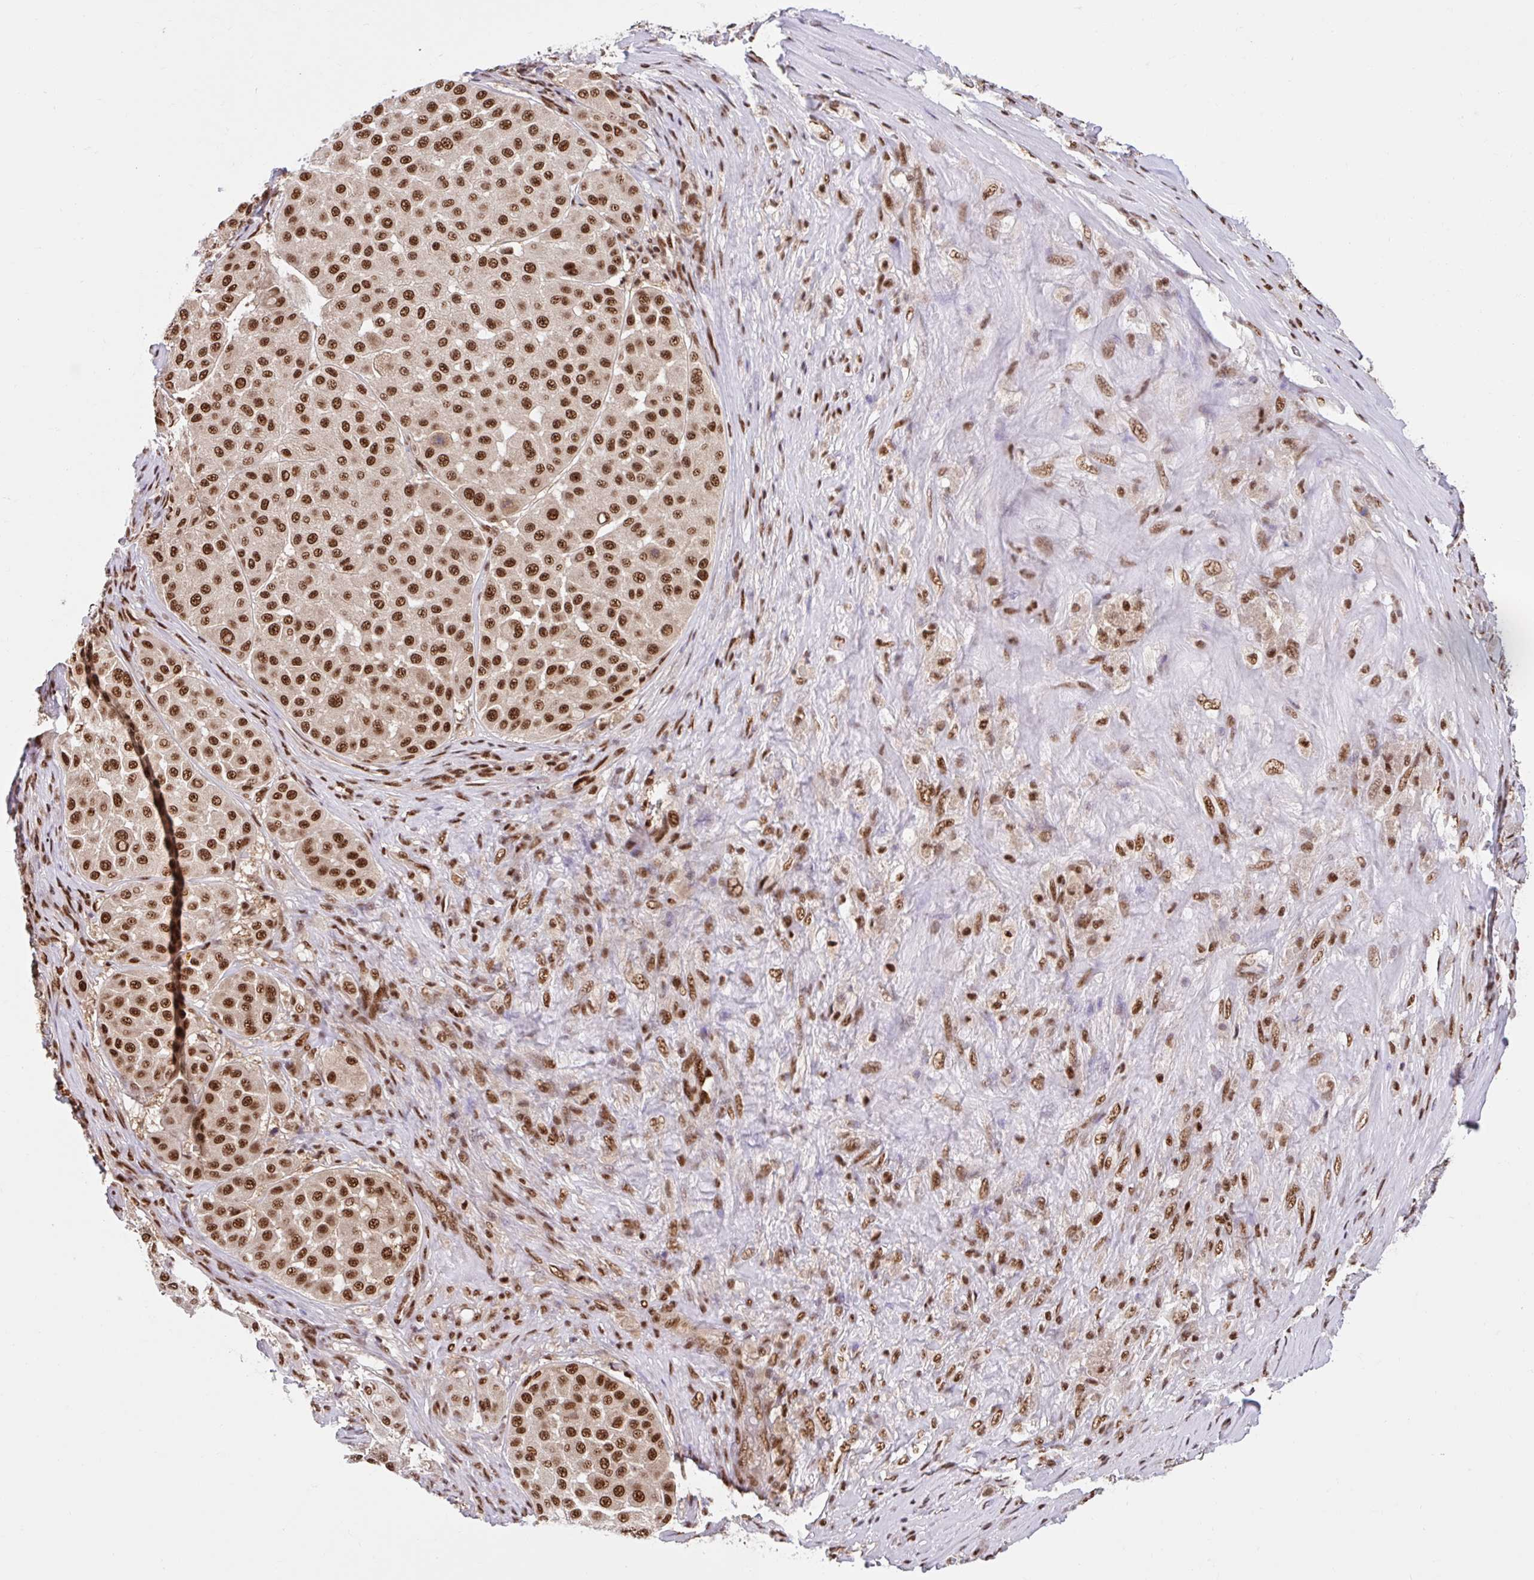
{"staining": {"intensity": "strong", "quantity": ">75%", "location": "nuclear"}, "tissue": "melanoma", "cell_type": "Tumor cells", "image_type": "cancer", "snomed": [{"axis": "morphology", "description": "Malignant melanoma, Metastatic site"}, {"axis": "topography", "description": "Smooth muscle"}], "caption": "Immunohistochemical staining of human malignant melanoma (metastatic site) reveals high levels of strong nuclear protein positivity in about >75% of tumor cells. Immunohistochemistry stains the protein of interest in brown and the nuclei are stained blue.", "gene": "ABCA9", "patient": {"sex": "male", "age": 41}}